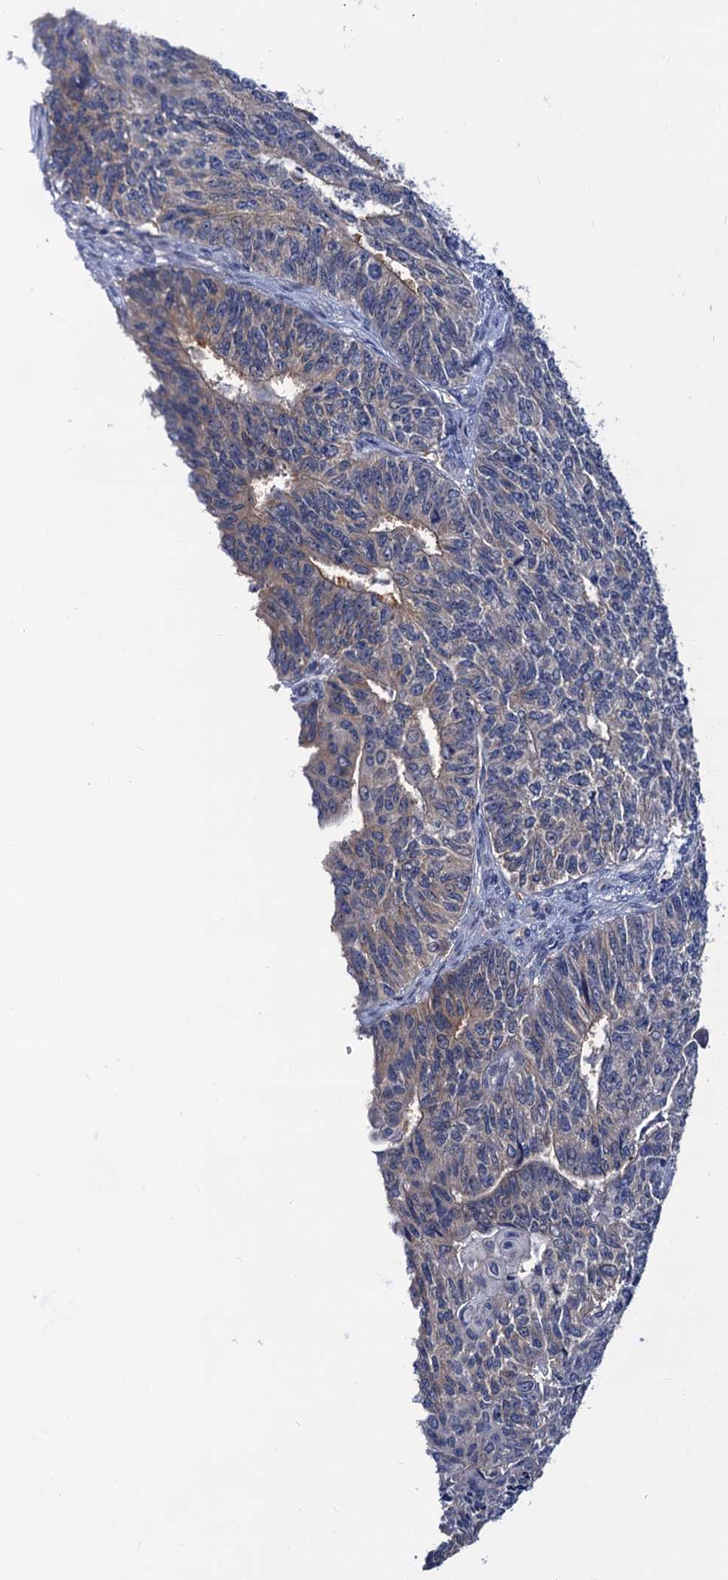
{"staining": {"intensity": "negative", "quantity": "none", "location": "none"}, "tissue": "endometrial cancer", "cell_type": "Tumor cells", "image_type": "cancer", "snomed": [{"axis": "morphology", "description": "Adenocarcinoma, NOS"}, {"axis": "topography", "description": "Endometrium"}], "caption": "Immunohistochemical staining of endometrial adenocarcinoma displays no significant positivity in tumor cells. (DAB immunohistochemistry (IHC) with hematoxylin counter stain).", "gene": "ZDHHC18", "patient": {"sex": "female", "age": 32}}